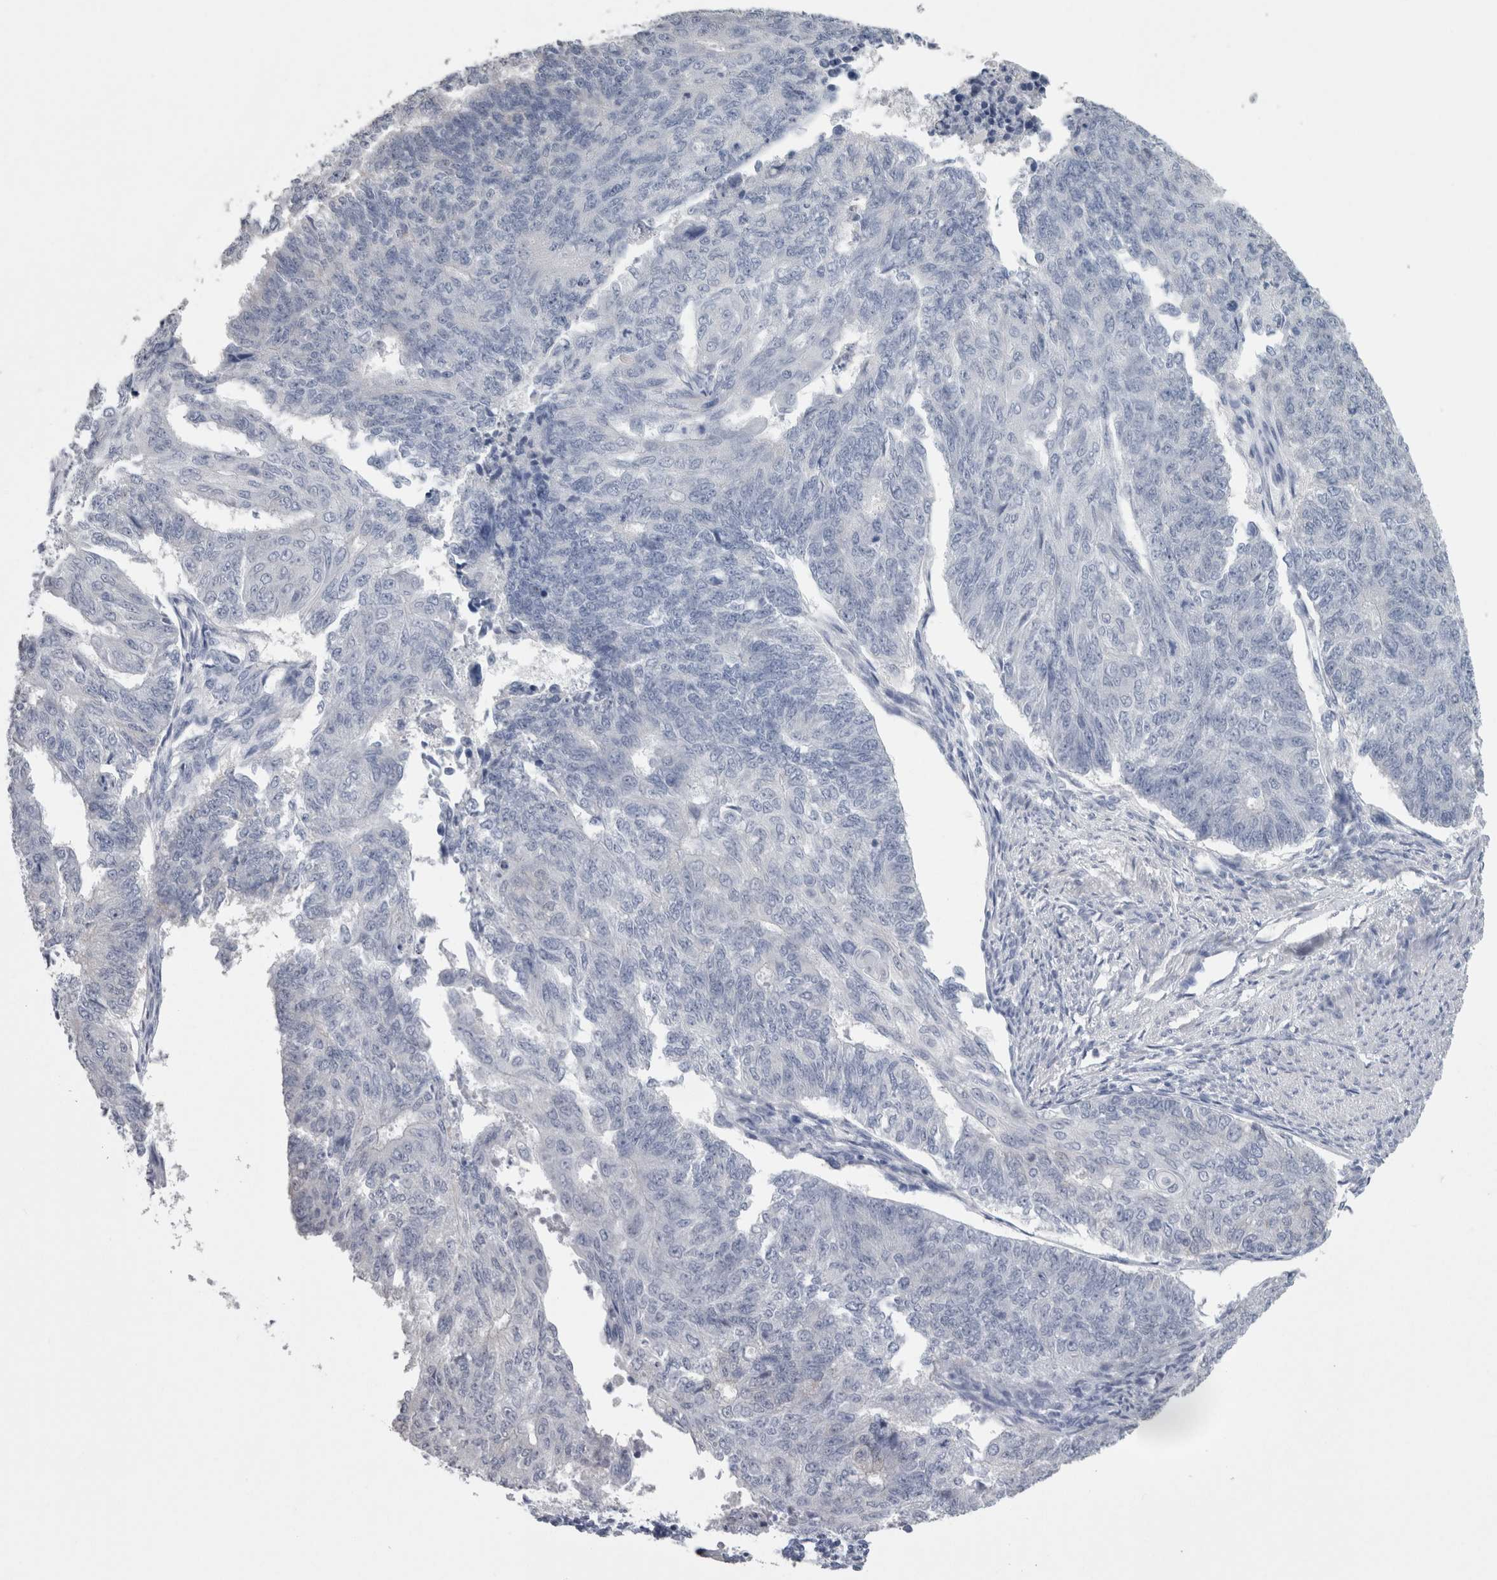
{"staining": {"intensity": "negative", "quantity": "none", "location": "none"}, "tissue": "endometrial cancer", "cell_type": "Tumor cells", "image_type": "cancer", "snomed": [{"axis": "morphology", "description": "Adenocarcinoma, NOS"}, {"axis": "topography", "description": "Endometrium"}], "caption": "An immunohistochemistry (IHC) image of adenocarcinoma (endometrial) is shown. There is no staining in tumor cells of adenocarcinoma (endometrial).", "gene": "CA8", "patient": {"sex": "female", "age": 32}}